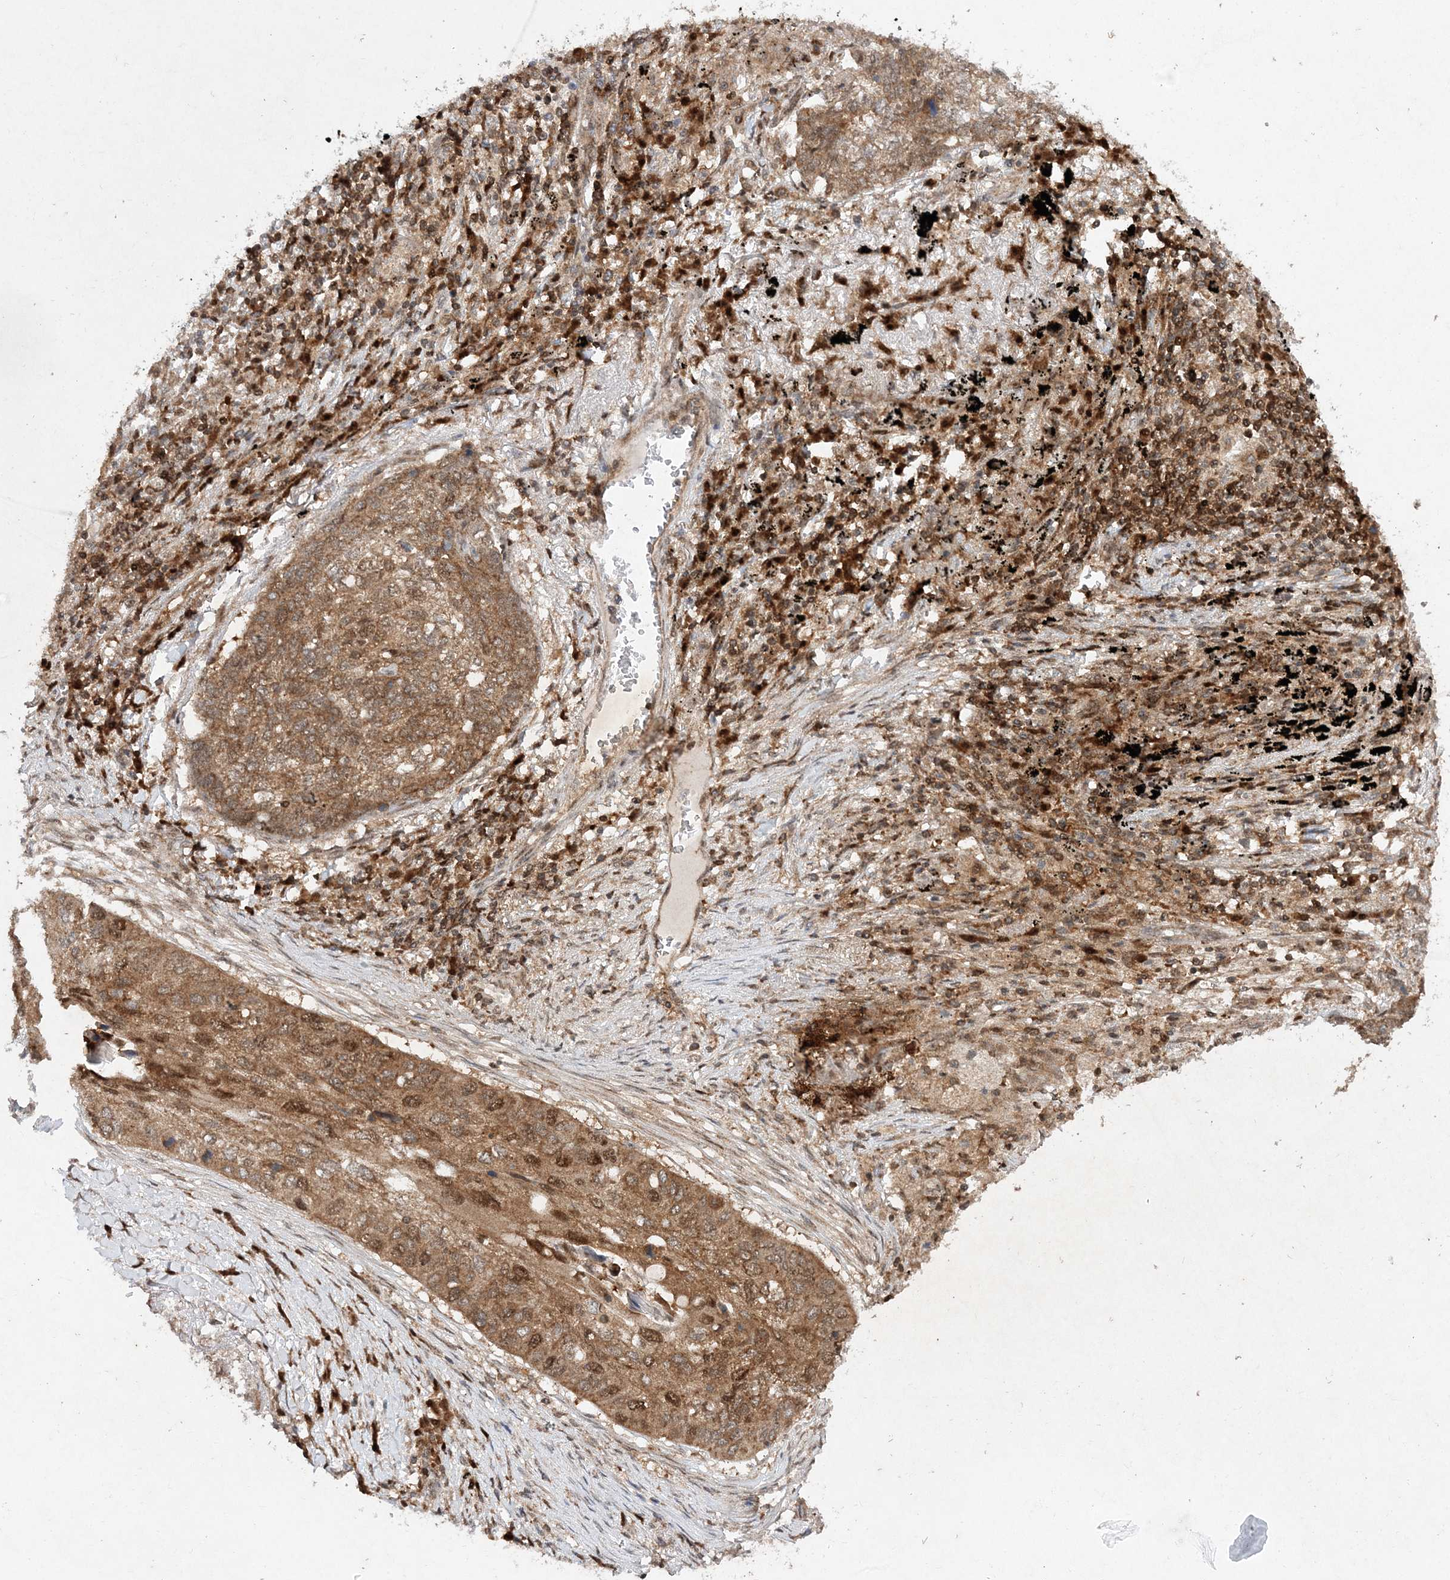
{"staining": {"intensity": "moderate", "quantity": ">75%", "location": "cytoplasmic/membranous,nuclear"}, "tissue": "lung cancer", "cell_type": "Tumor cells", "image_type": "cancer", "snomed": [{"axis": "morphology", "description": "Squamous cell carcinoma, NOS"}, {"axis": "topography", "description": "Lung"}], "caption": "Immunohistochemical staining of human lung cancer (squamous cell carcinoma) demonstrates medium levels of moderate cytoplasmic/membranous and nuclear staining in about >75% of tumor cells.", "gene": "NIF3L1", "patient": {"sex": "female", "age": 63}}